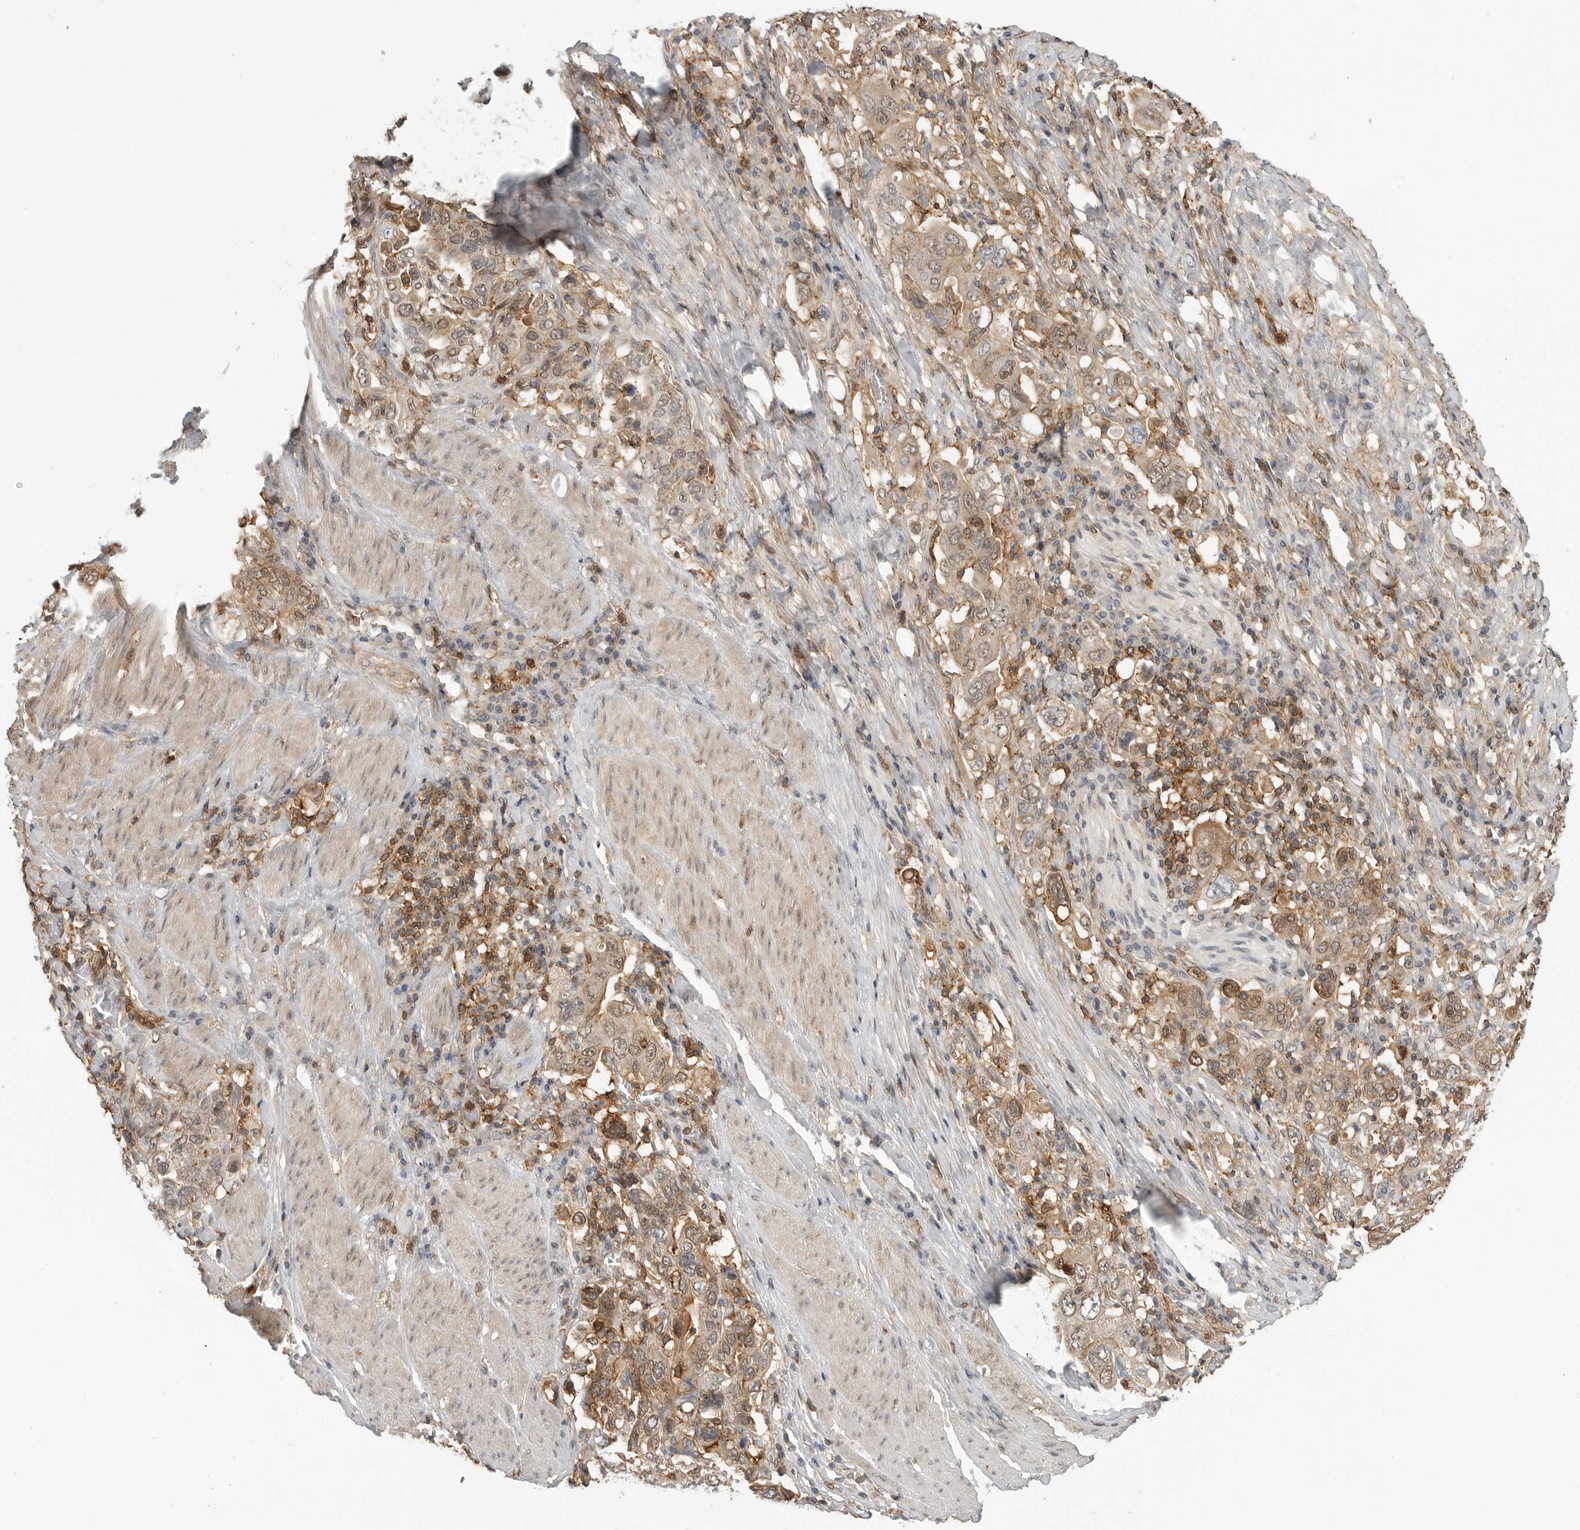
{"staining": {"intensity": "moderate", "quantity": ">75%", "location": "cytoplasmic/membranous,nuclear"}, "tissue": "stomach cancer", "cell_type": "Tumor cells", "image_type": "cancer", "snomed": [{"axis": "morphology", "description": "Adenocarcinoma, NOS"}, {"axis": "topography", "description": "Stomach, upper"}], "caption": "Protein staining of stomach cancer (adenocarcinoma) tissue shows moderate cytoplasmic/membranous and nuclear staining in about >75% of tumor cells.", "gene": "ANXA11", "patient": {"sex": "male", "age": 62}}